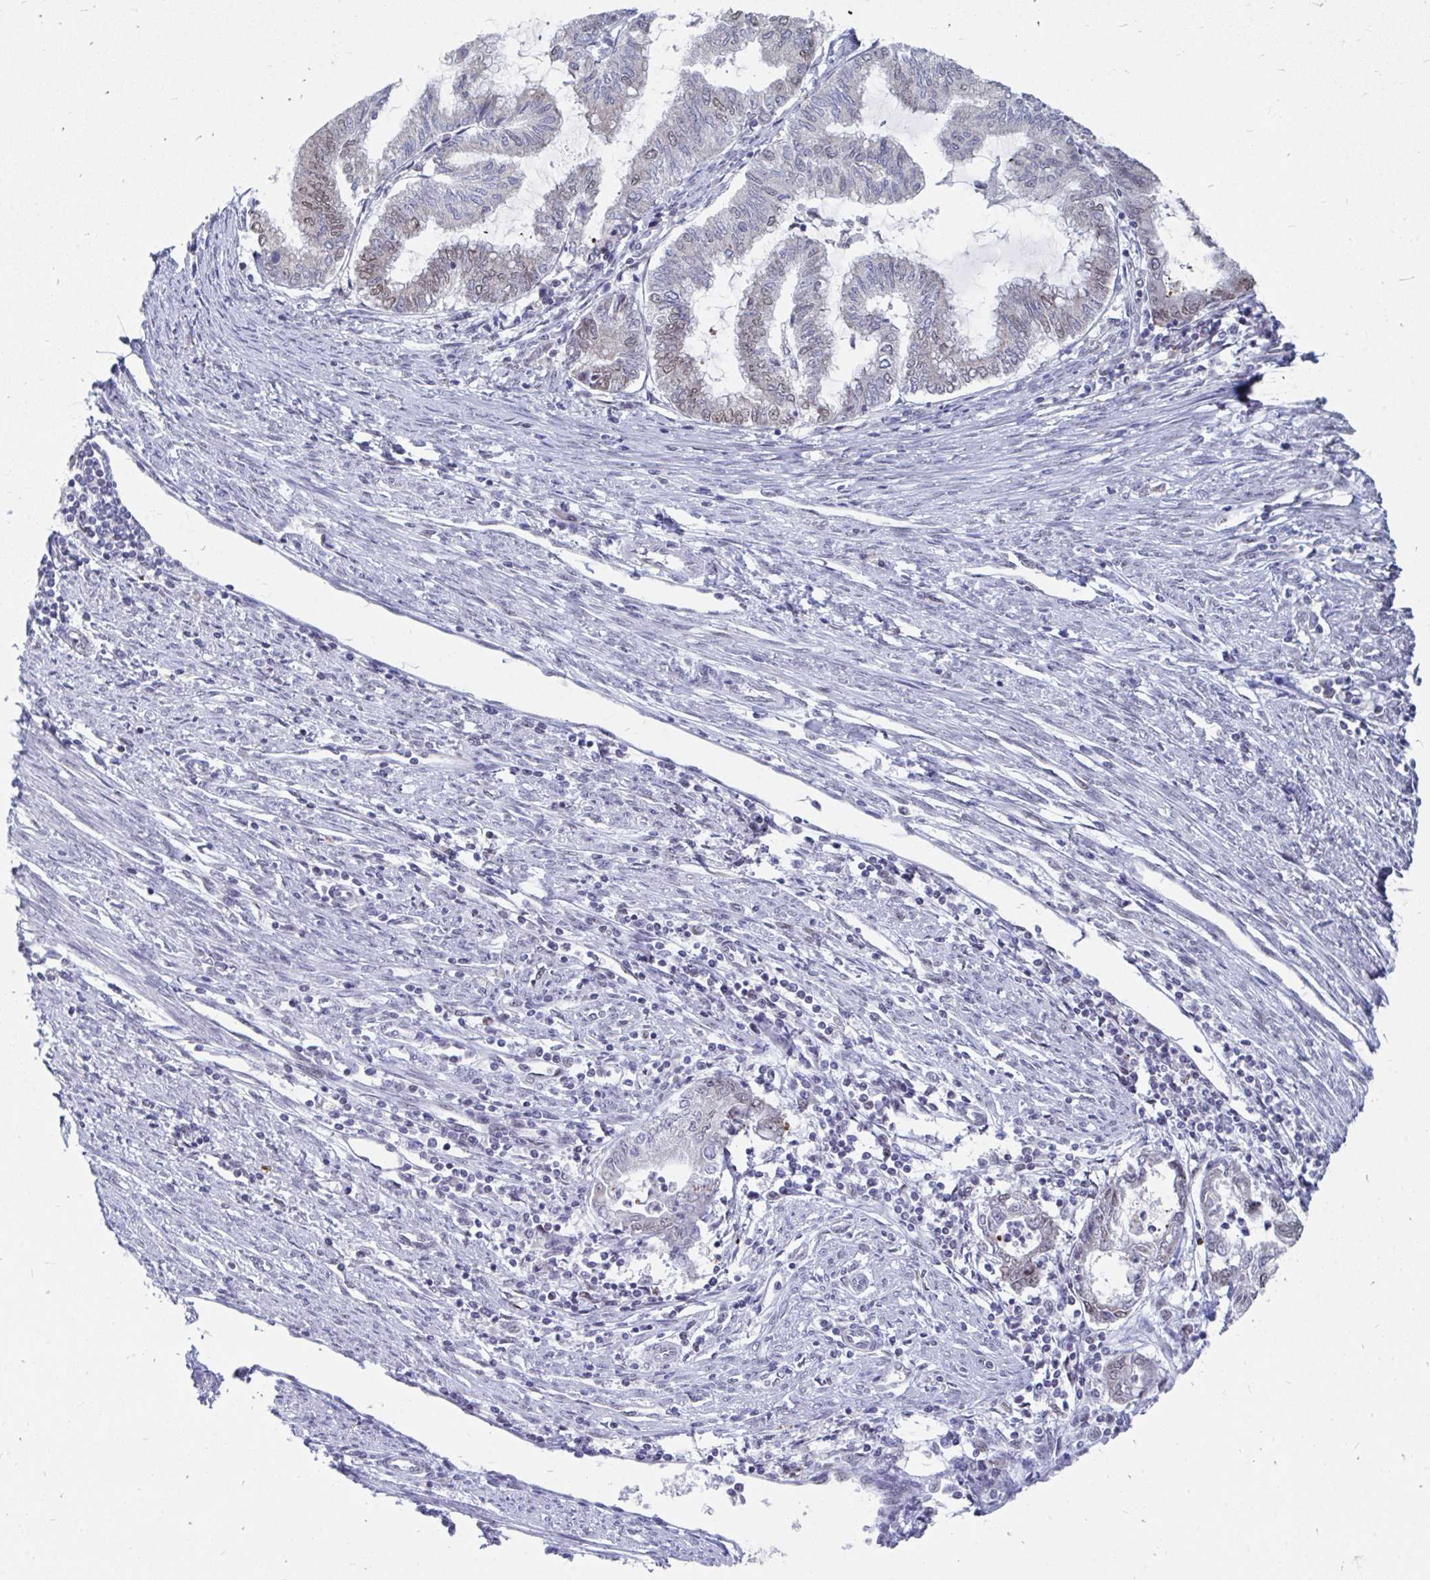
{"staining": {"intensity": "weak", "quantity": "25%-75%", "location": "nuclear"}, "tissue": "endometrial cancer", "cell_type": "Tumor cells", "image_type": "cancer", "snomed": [{"axis": "morphology", "description": "Adenocarcinoma, NOS"}, {"axis": "topography", "description": "Endometrium"}], "caption": "Immunohistochemistry (DAB) staining of adenocarcinoma (endometrial) shows weak nuclear protein staining in approximately 25%-75% of tumor cells.", "gene": "TRIP12", "patient": {"sex": "female", "age": 79}}